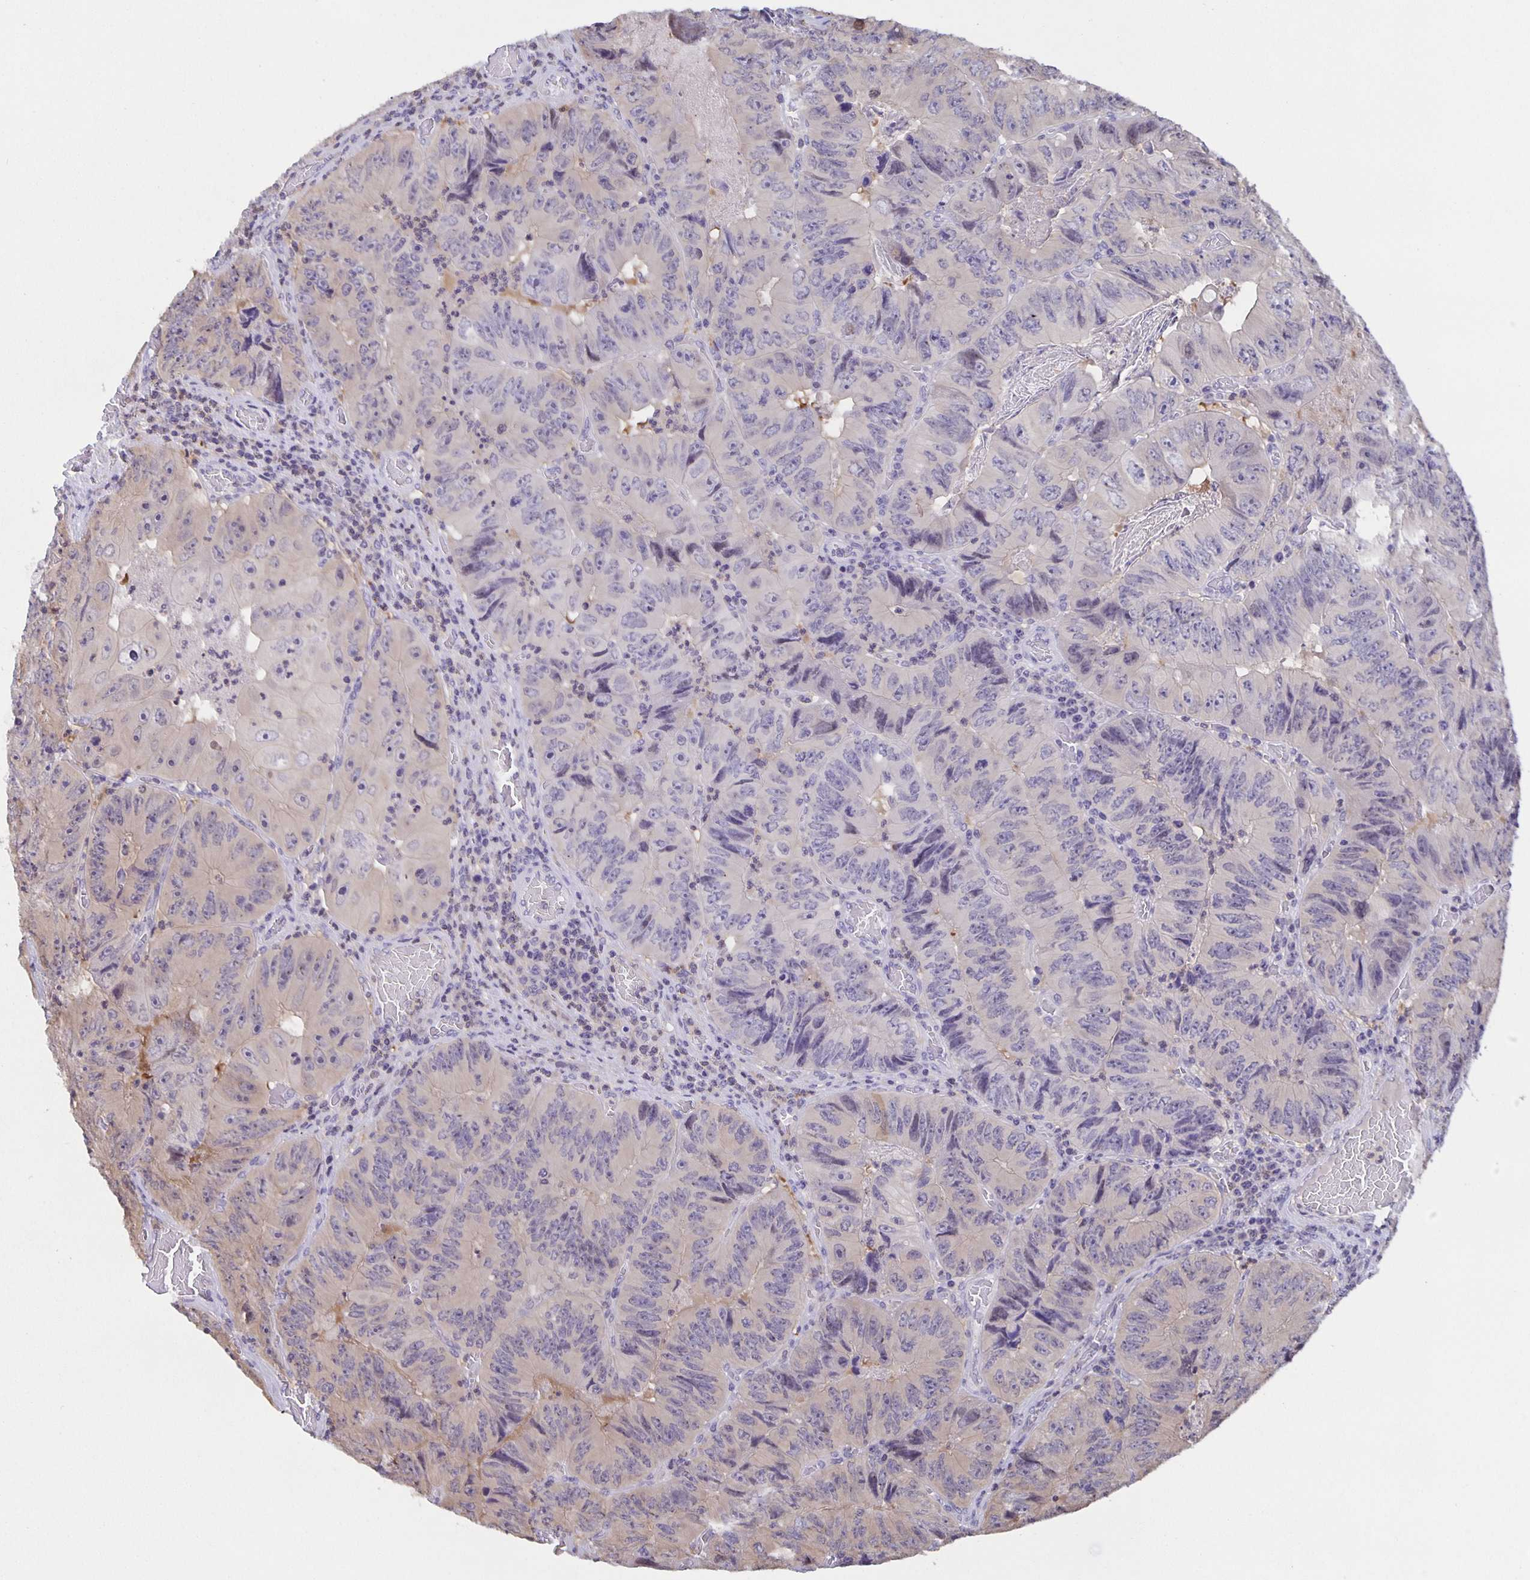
{"staining": {"intensity": "negative", "quantity": "none", "location": "none"}, "tissue": "colorectal cancer", "cell_type": "Tumor cells", "image_type": "cancer", "snomed": [{"axis": "morphology", "description": "Adenocarcinoma, NOS"}, {"axis": "topography", "description": "Colon"}], "caption": "Tumor cells are negative for protein expression in human colorectal cancer.", "gene": "MARCHF6", "patient": {"sex": "female", "age": 84}}